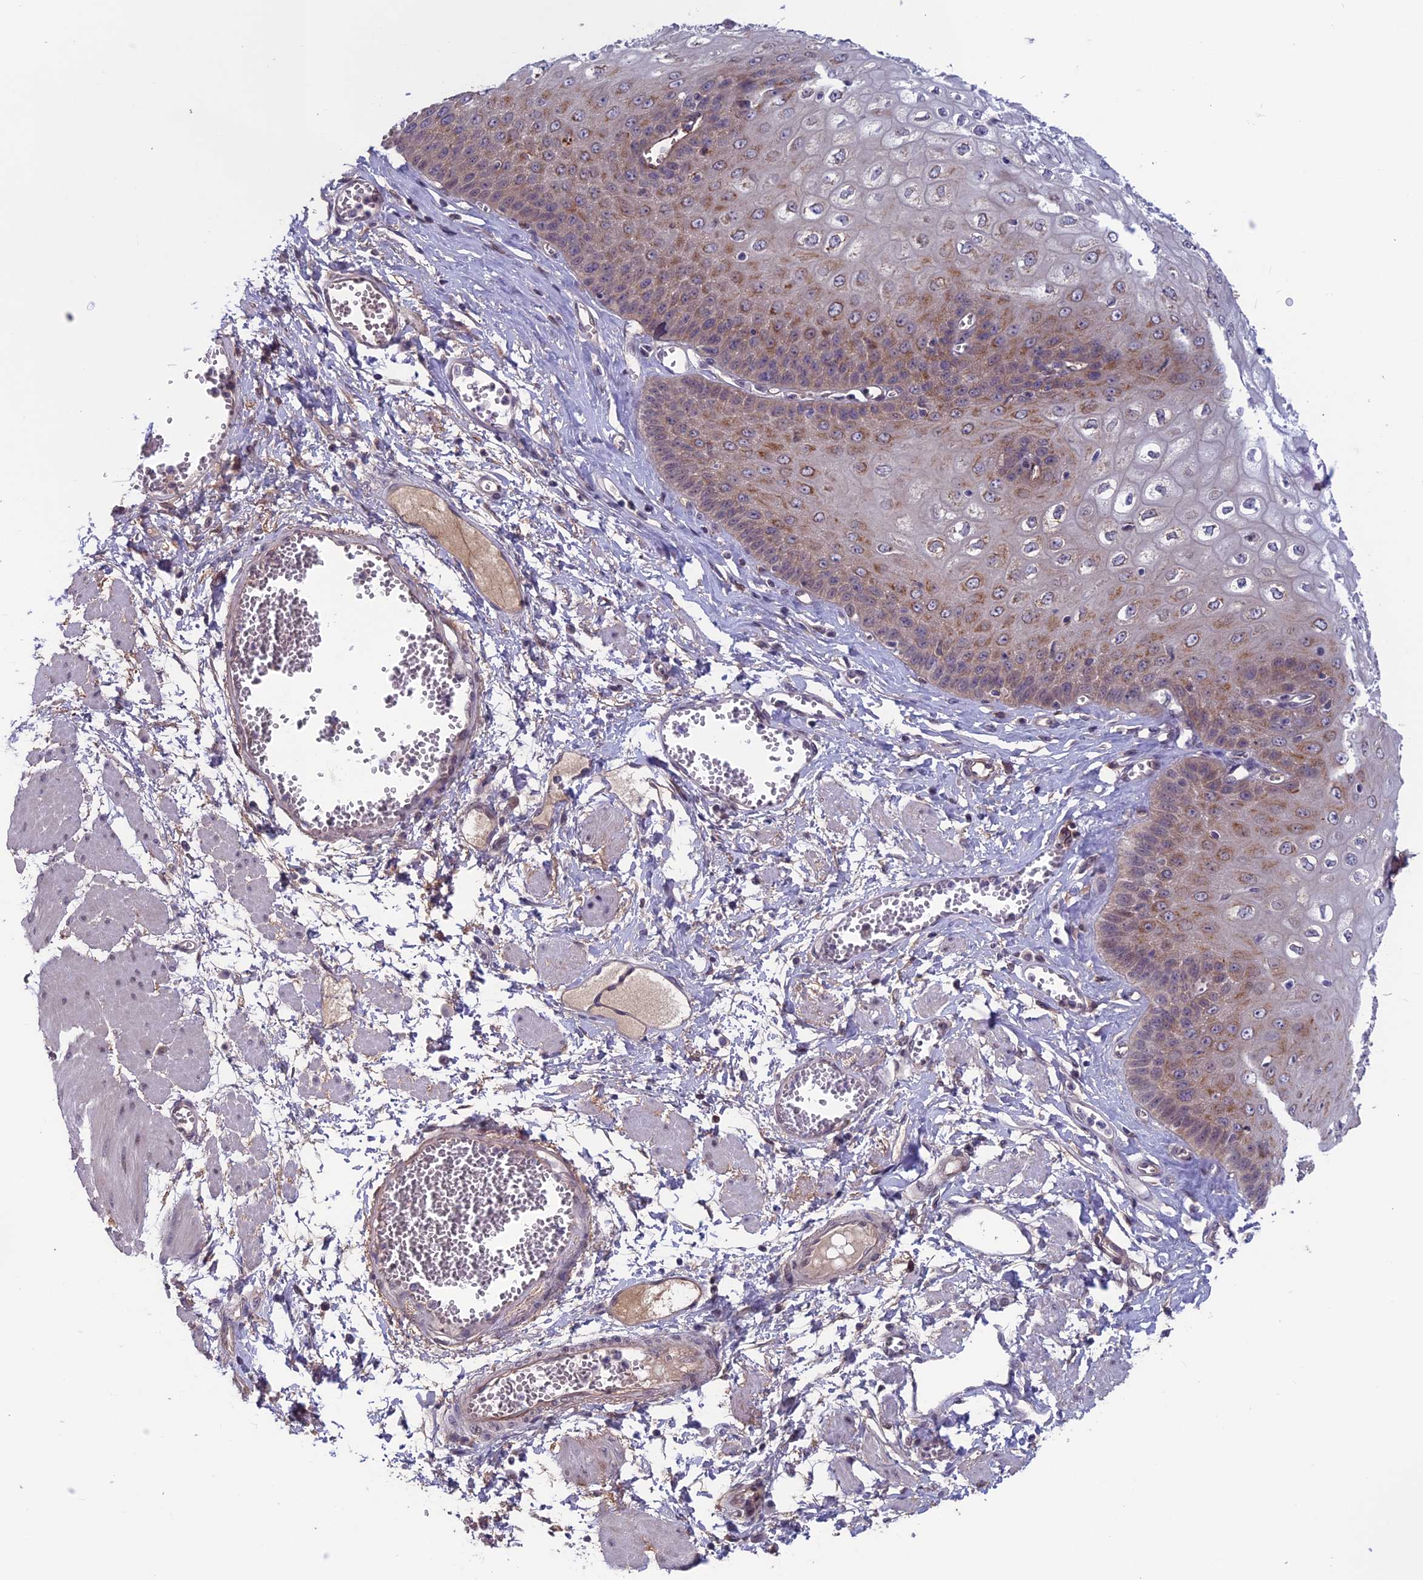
{"staining": {"intensity": "moderate", "quantity": "25%-75%", "location": "cytoplasmic/membranous,nuclear"}, "tissue": "esophagus", "cell_type": "Squamous epithelial cells", "image_type": "normal", "snomed": [{"axis": "morphology", "description": "Normal tissue, NOS"}, {"axis": "topography", "description": "Esophagus"}], "caption": "Esophagus stained with DAB immunohistochemistry (IHC) shows medium levels of moderate cytoplasmic/membranous,nuclear positivity in approximately 25%-75% of squamous epithelial cells. The protein is stained brown, and the nuclei are stained in blue (DAB IHC with brightfield microscopy, high magnification).", "gene": "FKBPL", "patient": {"sex": "male", "age": 60}}